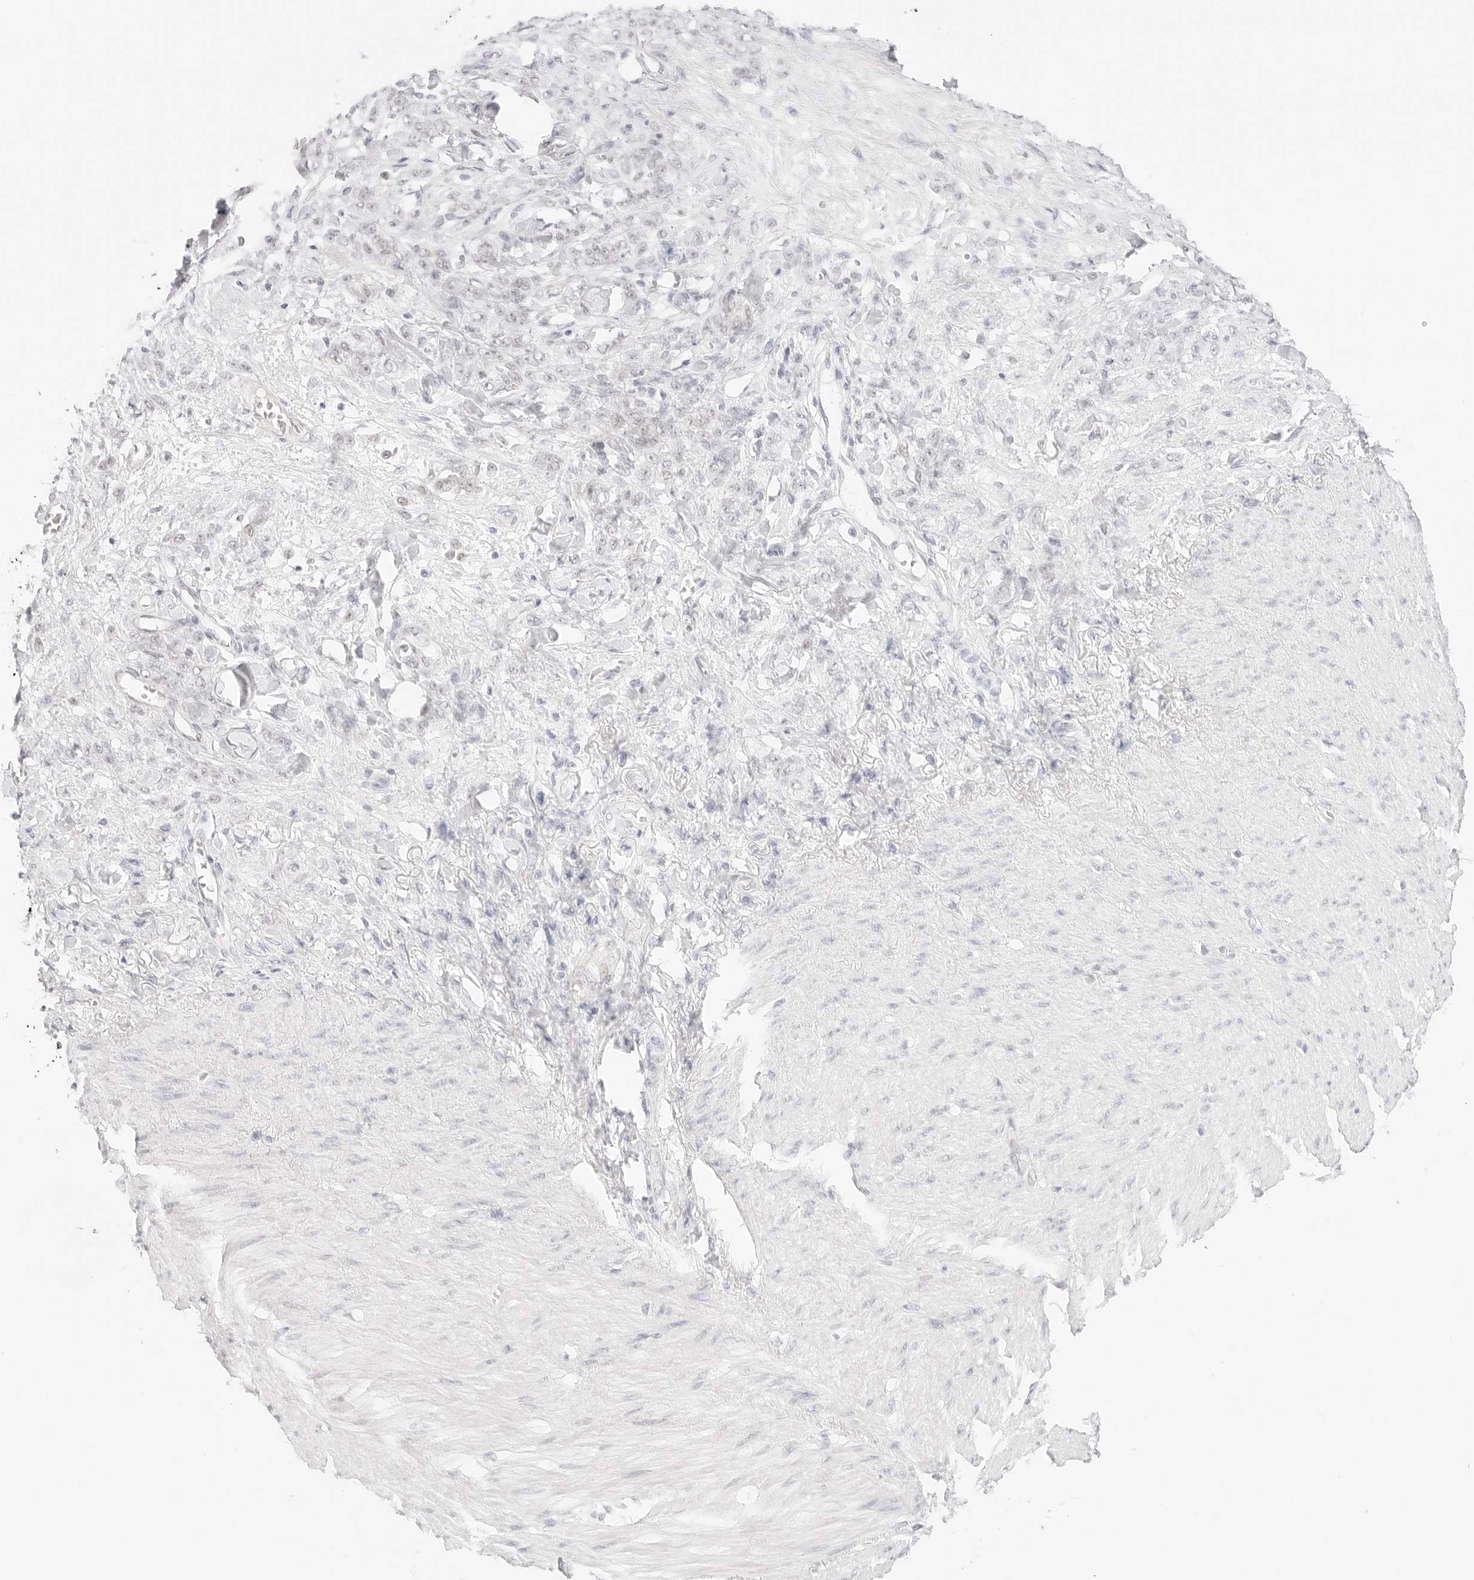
{"staining": {"intensity": "negative", "quantity": "none", "location": "none"}, "tissue": "stomach cancer", "cell_type": "Tumor cells", "image_type": "cancer", "snomed": [{"axis": "morphology", "description": "Normal tissue, NOS"}, {"axis": "morphology", "description": "Adenocarcinoma, NOS"}, {"axis": "topography", "description": "Stomach"}], "caption": "This is an immunohistochemistry (IHC) photomicrograph of human stomach cancer (adenocarcinoma). There is no staining in tumor cells.", "gene": "ITGA6", "patient": {"sex": "male", "age": 82}}